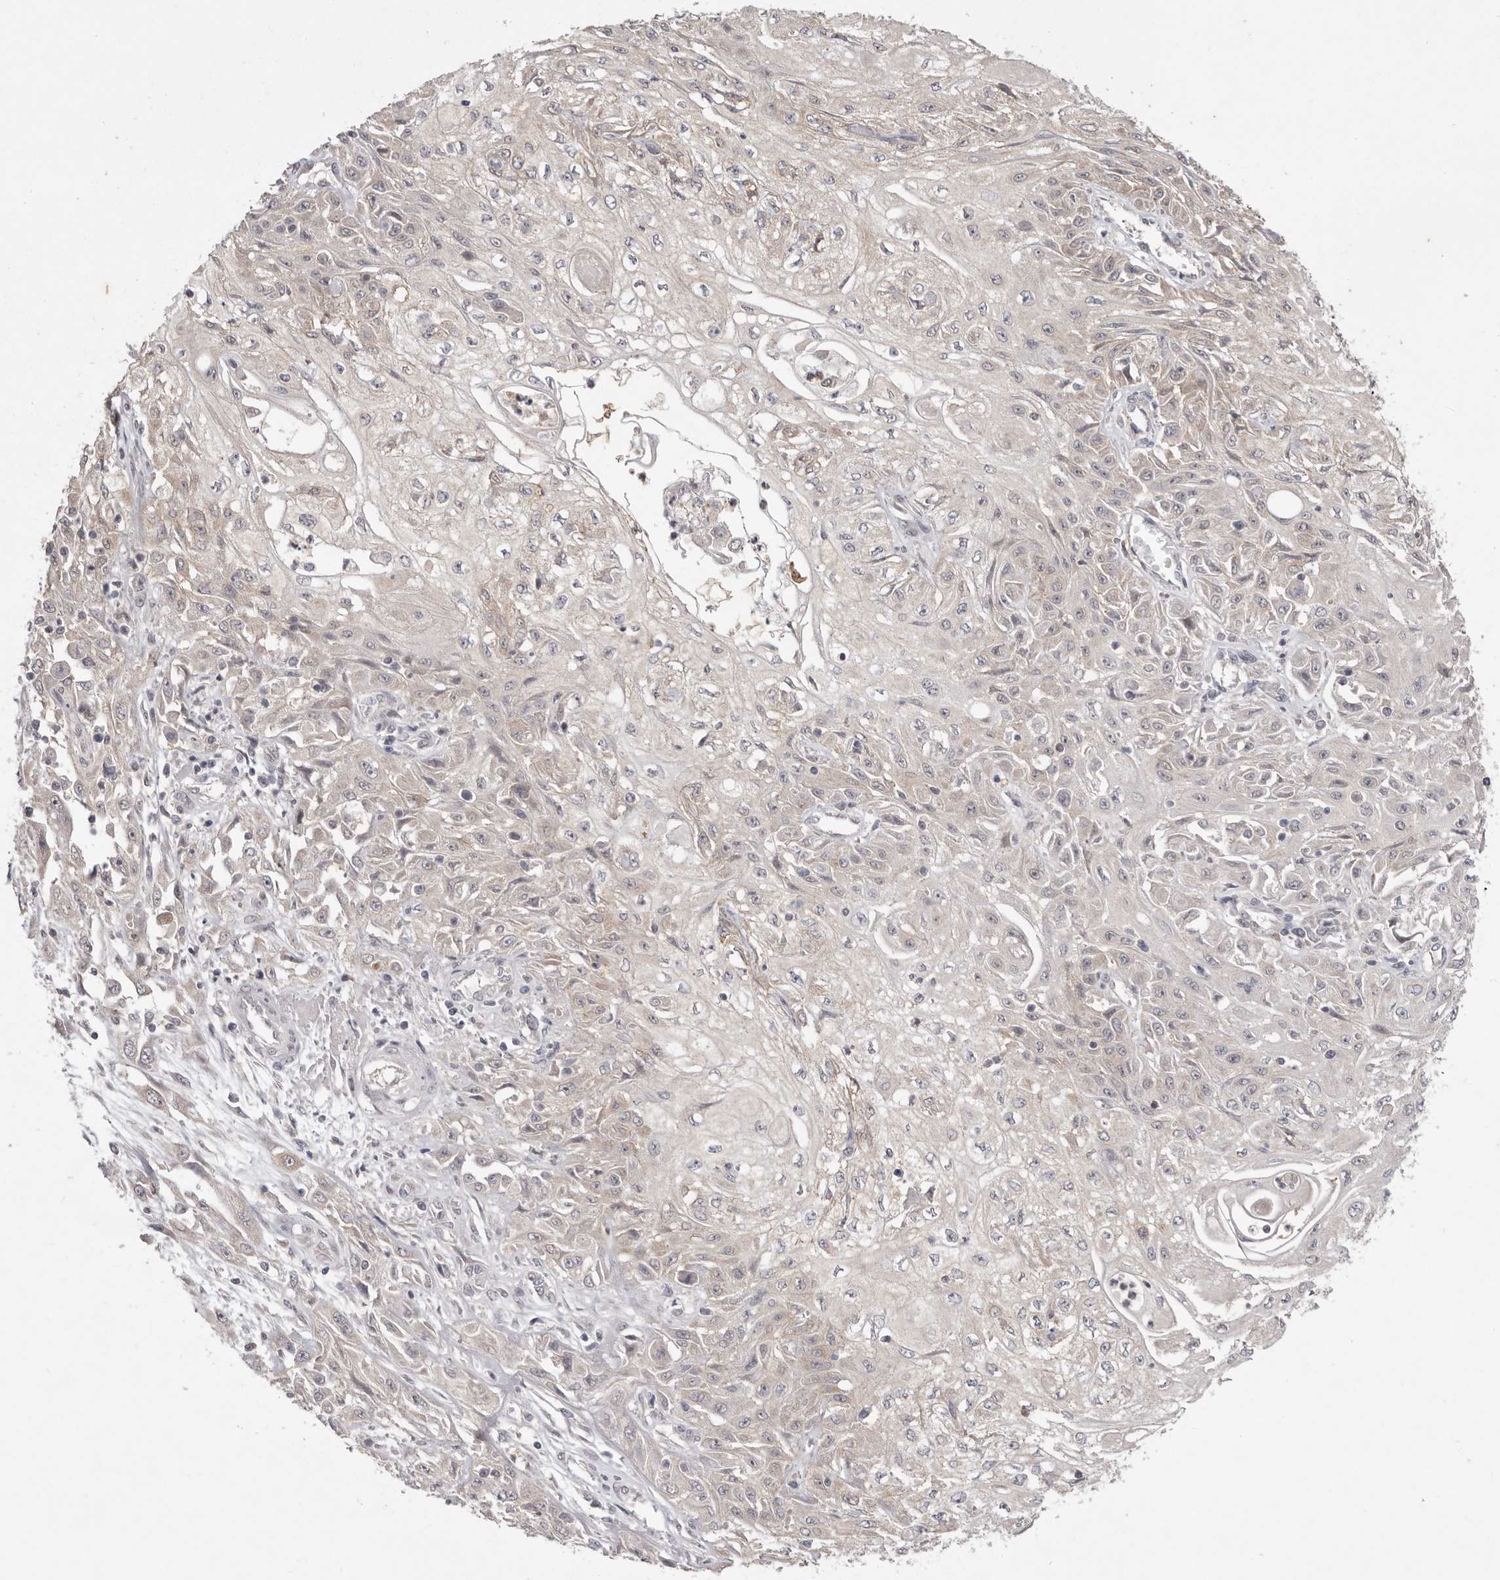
{"staining": {"intensity": "weak", "quantity": "<25%", "location": "cytoplasmic/membranous"}, "tissue": "skin cancer", "cell_type": "Tumor cells", "image_type": "cancer", "snomed": [{"axis": "morphology", "description": "Squamous cell carcinoma, NOS"}, {"axis": "morphology", "description": "Squamous cell carcinoma, metastatic, NOS"}, {"axis": "topography", "description": "Skin"}, {"axis": "topography", "description": "Lymph node"}], "caption": "An image of skin cancer (squamous cell carcinoma) stained for a protein reveals no brown staining in tumor cells. Nuclei are stained in blue.", "gene": "TADA1", "patient": {"sex": "male", "age": 75}}